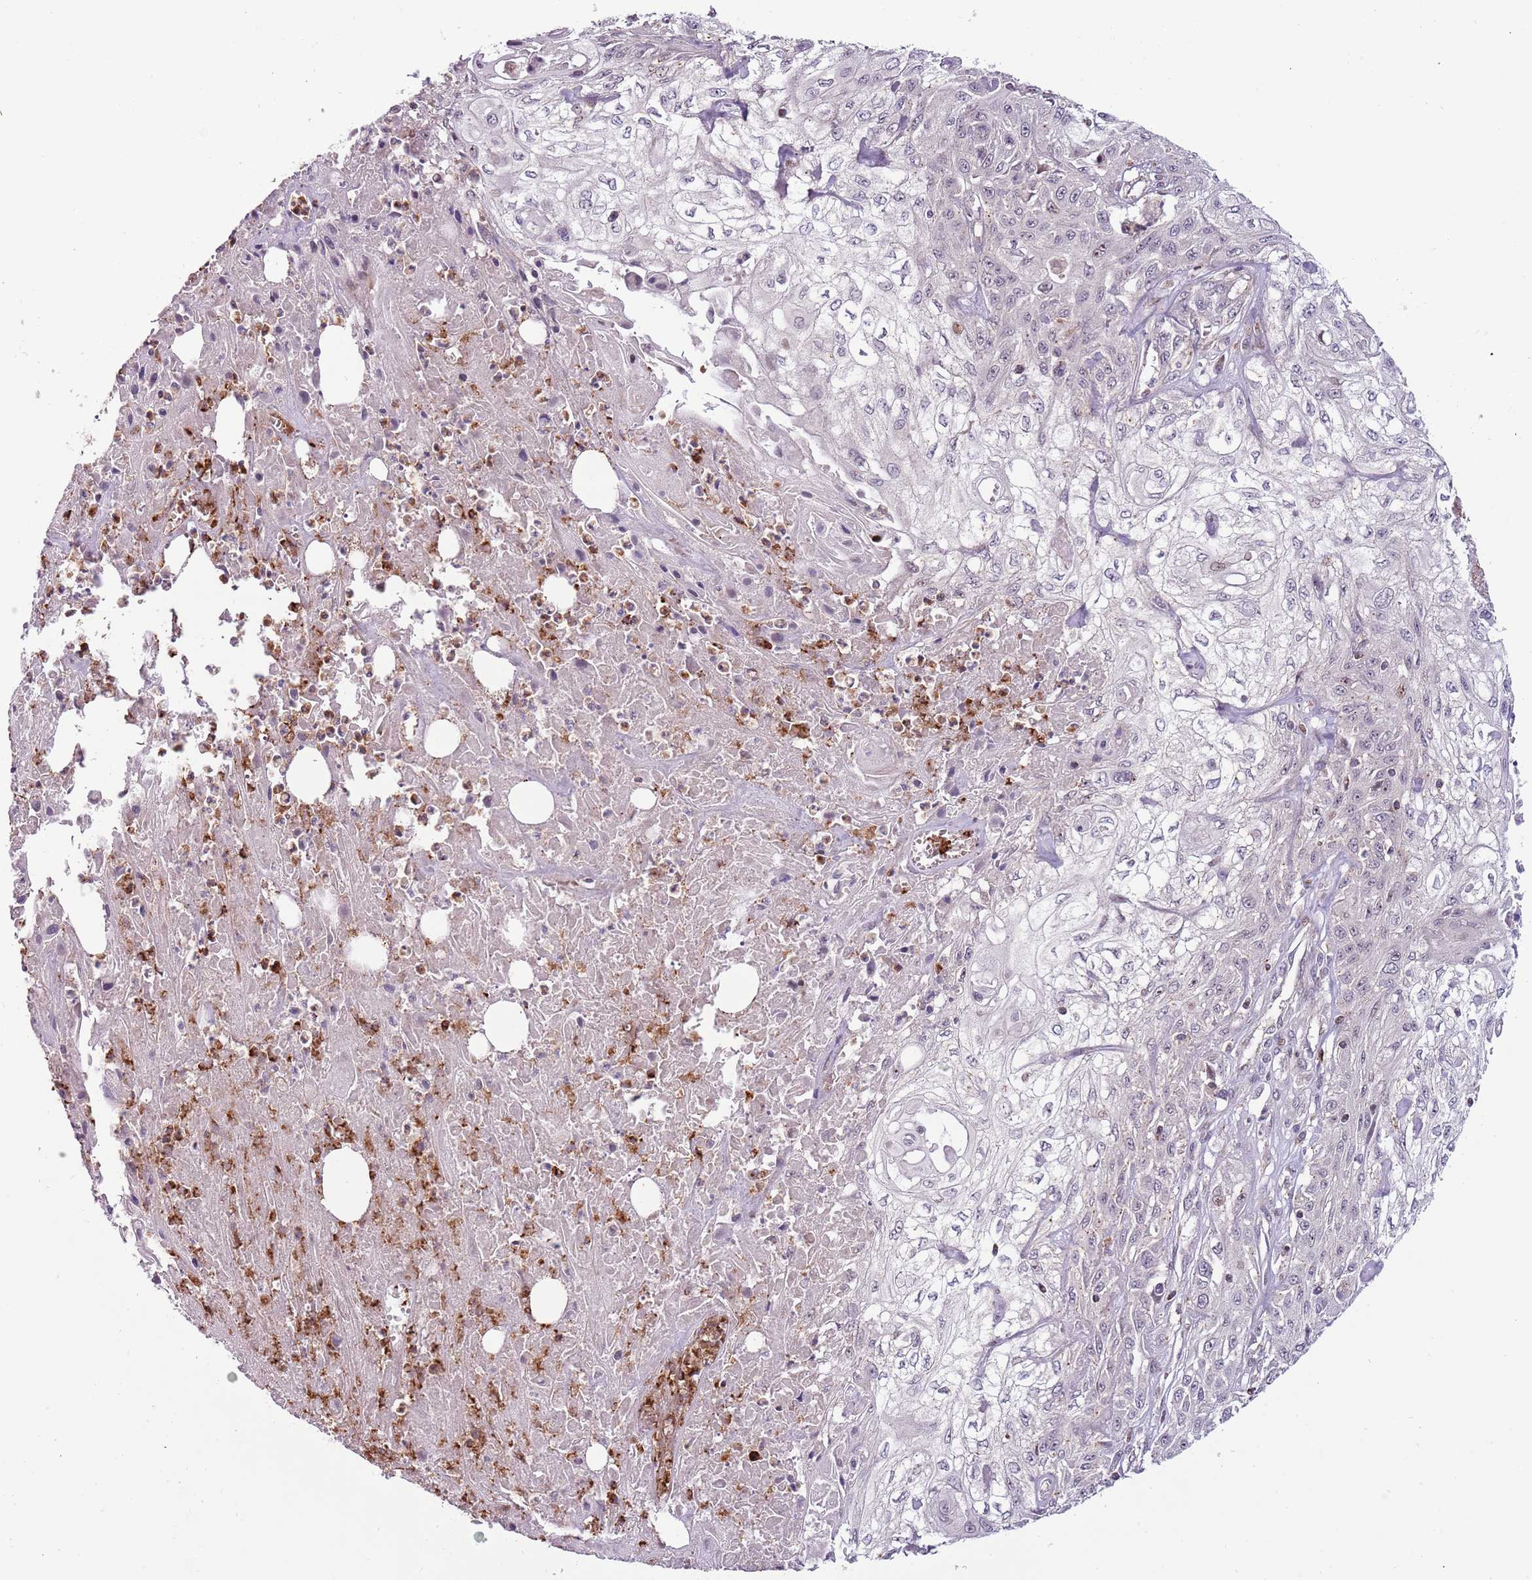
{"staining": {"intensity": "negative", "quantity": "none", "location": "none"}, "tissue": "skin cancer", "cell_type": "Tumor cells", "image_type": "cancer", "snomed": [{"axis": "morphology", "description": "Squamous cell carcinoma, NOS"}, {"axis": "morphology", "description": "Squamous cell carcinoma, metastatic, NOS"}, {"axis": "topography", "description": "Skin"}, {"axis": "topography", "description": "Lymph node"}], "caption": "Immunohistochemistry photomicrograph of human squamous cell carcinoma (skin) stained for a protein (brown), which reveals no expression in tumor cells. (DAB (3,3'-diaminobenzidine) IHC with hematoxylin counter stain).", "gene": "ULK3", "patient": {"sex": "male", "age": 75}}